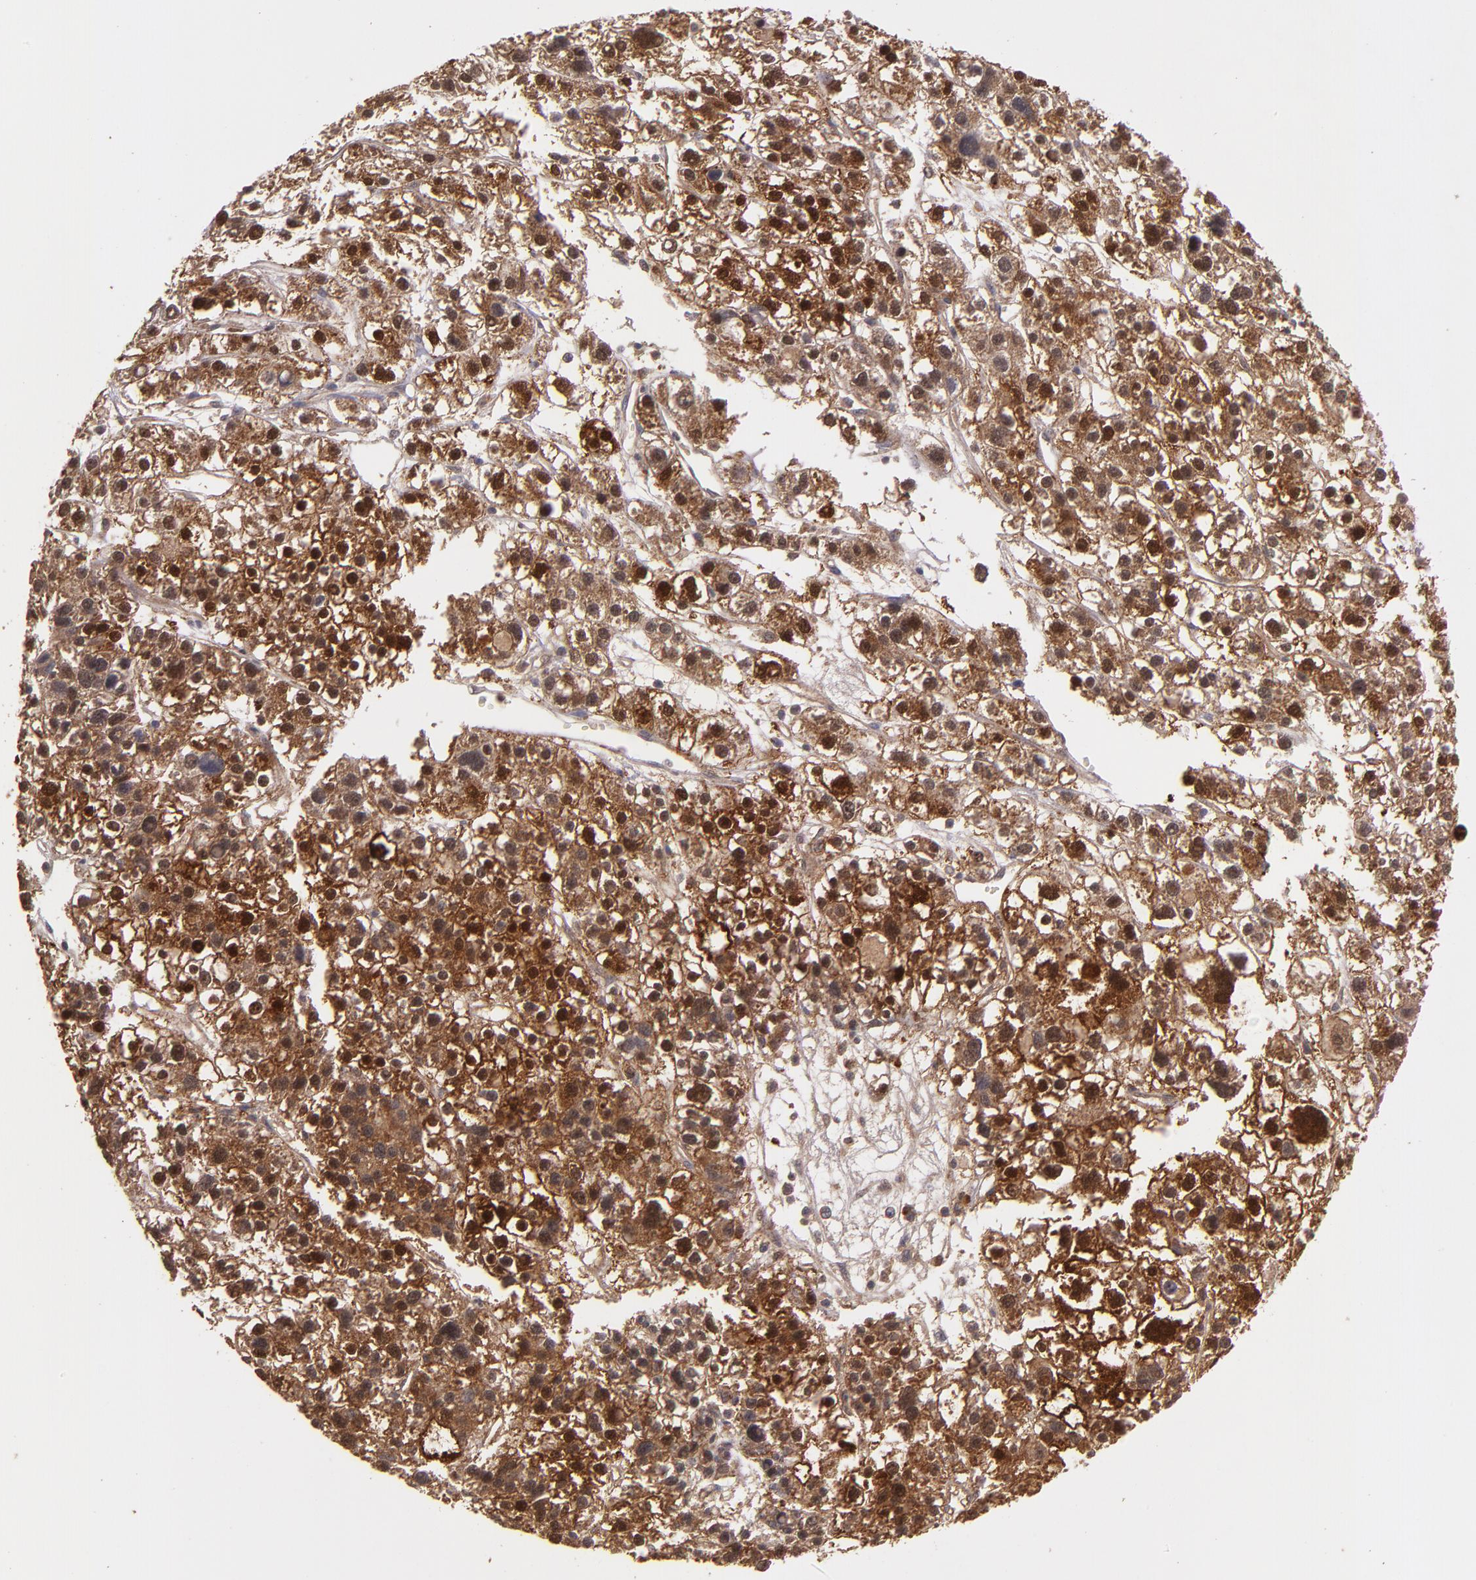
{"staining": {"intensity": "strong", "quantity": ">75%", "location": "cytoplasmic/membranous,nuclear"}, "tissue": "liver cancer", "cell_type": "Tumor cells", "image_type": "cancer", "snomed": [{"axis": "morphology", "description": "Carcinoma, Hepatocellular, NOS"}, {"axis": "topography", "description": "Liver"}], "caption": "IHC (DAB) staining of human liver cancer reveals strong cytoplasmic/membranous and nuclear protein staining in approximately >75% of tumor cells.", "gene": "FTSJ1", "patient": {"sex": "female", "age": 85}}